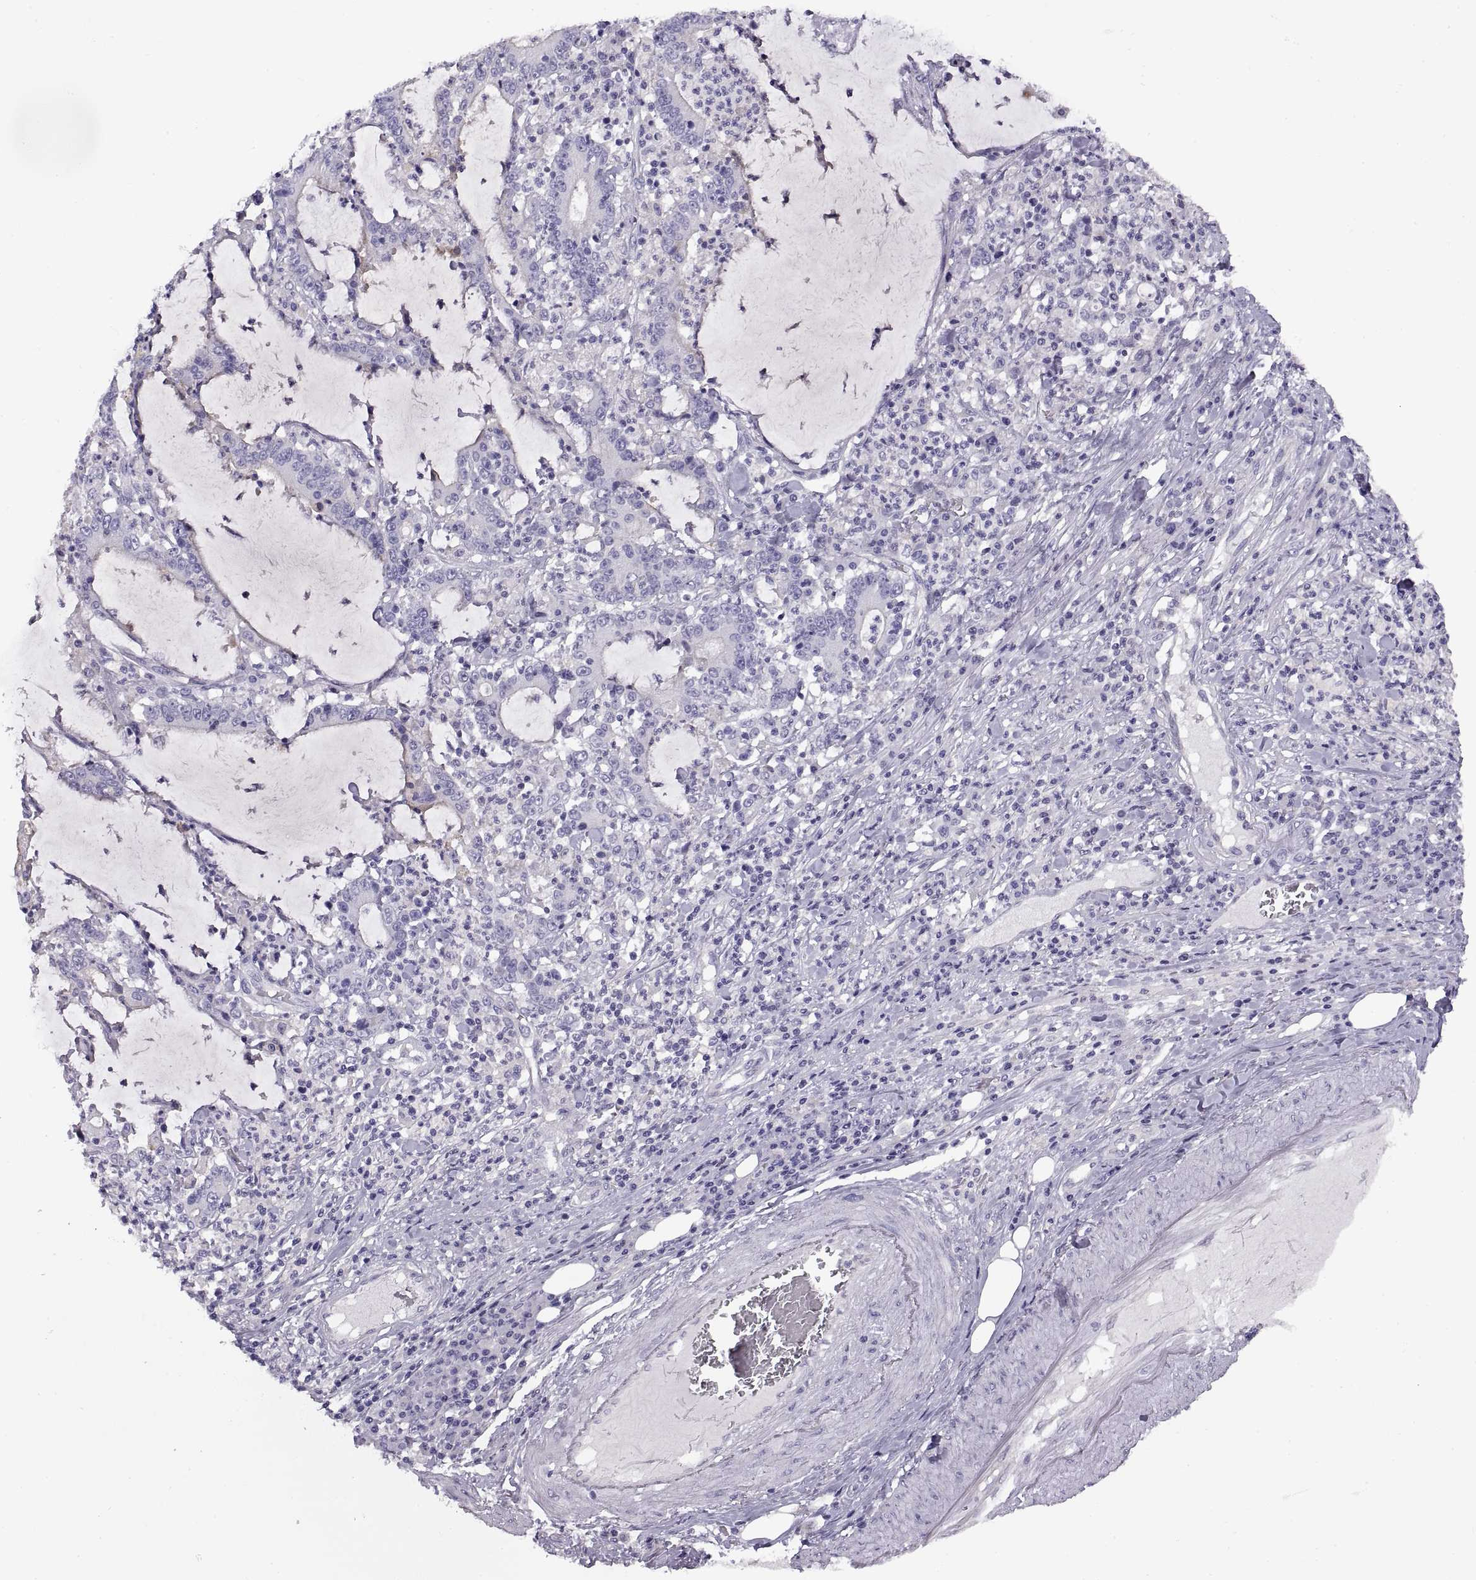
{"staining": {"intensity": "negative", "quantity": "none", "location": "none"}, "tissue": "stomach cancer", "cell_type": "Tumor cells", "image_type": "cancer", "snomed": [{"axis": "morphology", "description": "Adenocarcinoma, NOS"}, {"axis": "topography", "description": "Stomach, upper"}], "caption": "Tumor cells show no significant protein positivity in adenocarcinoma (stomach). The staining is performed using DAB (3,3'-diaminobenzidine) brown chromogen with nuclei counter-stained in using hematoxylin.", "gene": "CRYBB3", "patient": {"sex": "male", "age": 68}}